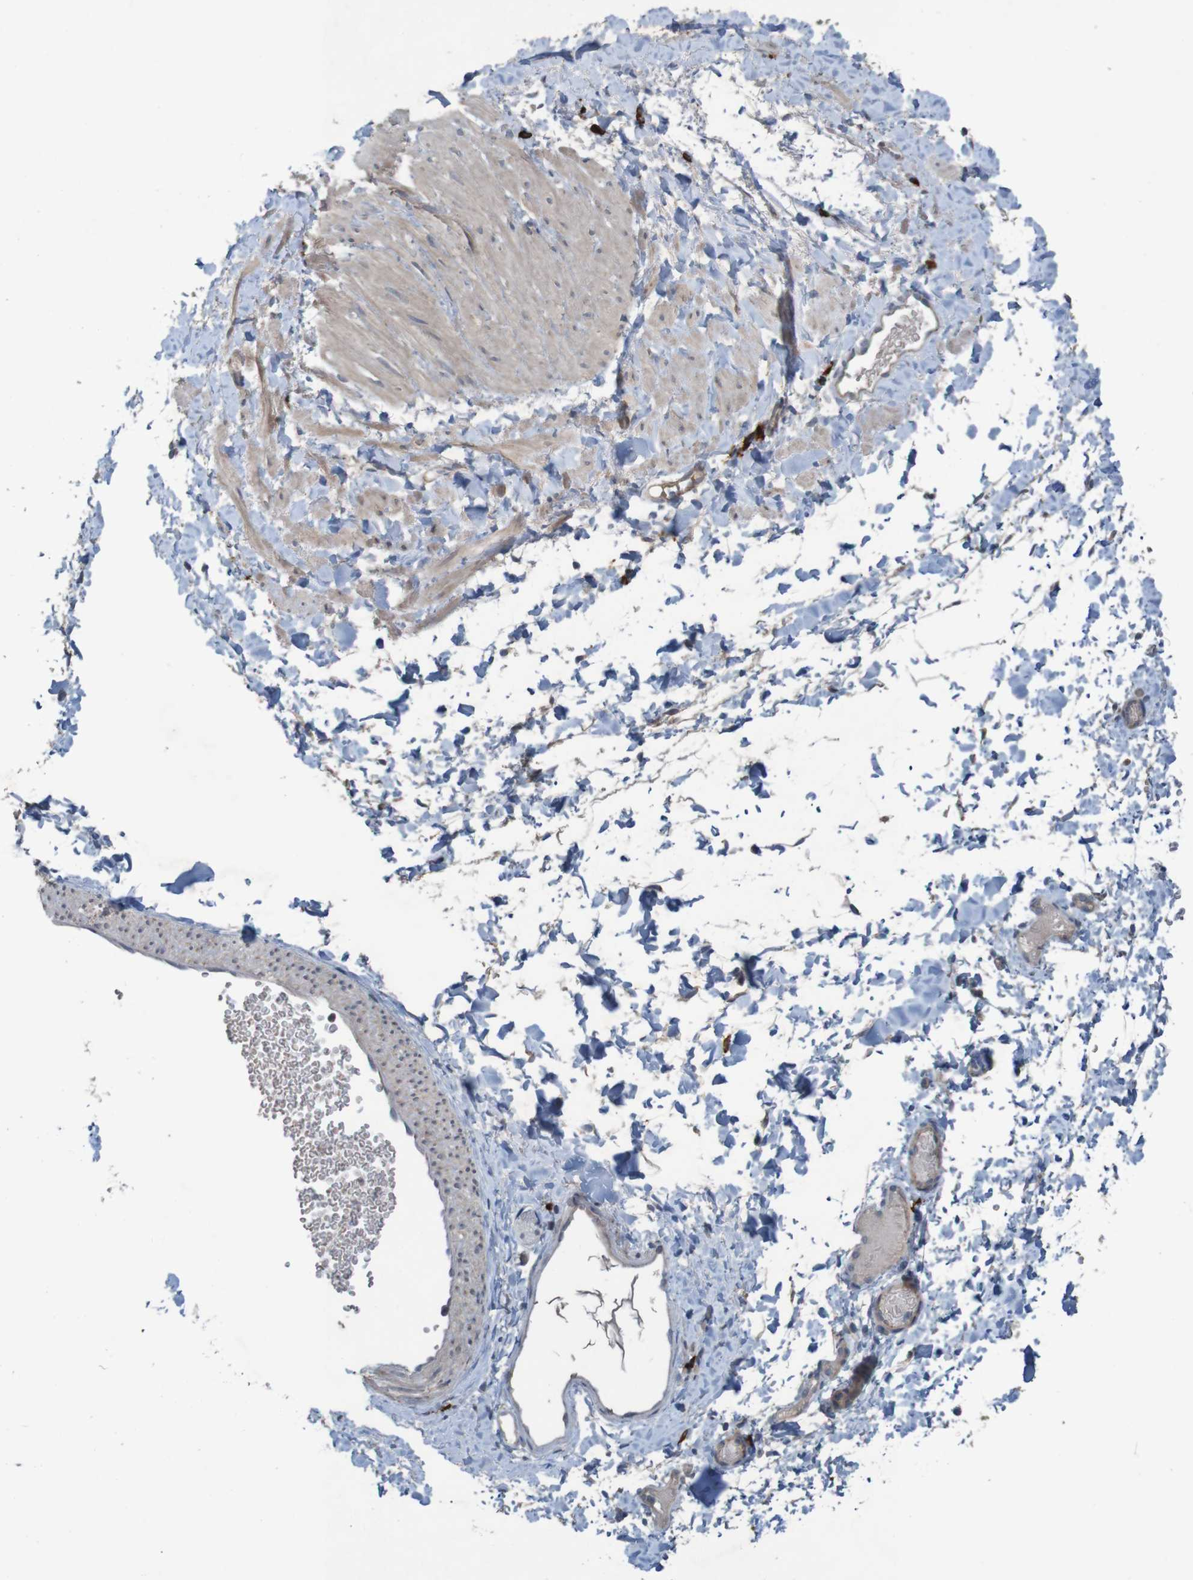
{"staining": {"intensity": "weak", "quantity": ">75%", "location": "cytoplasmic/membranous"}, "tissue": "smooth muscle", "cell_type": "Smooth muscle cells", "image_type": "normal", "snomed": [{"axis": "morphology", "description": "Normal tissue, NOS"}, {"axis": "topography", "description": "Smooth muscle"}], "caption": "The image demonstrates staining of normal smooth muscle, revealing weak cytoplasmic/membranous protein expression (brown color) within smooth muscle cells.", "gene": "B3GAT2", "patient": {"sex": "male", "age": 16}}